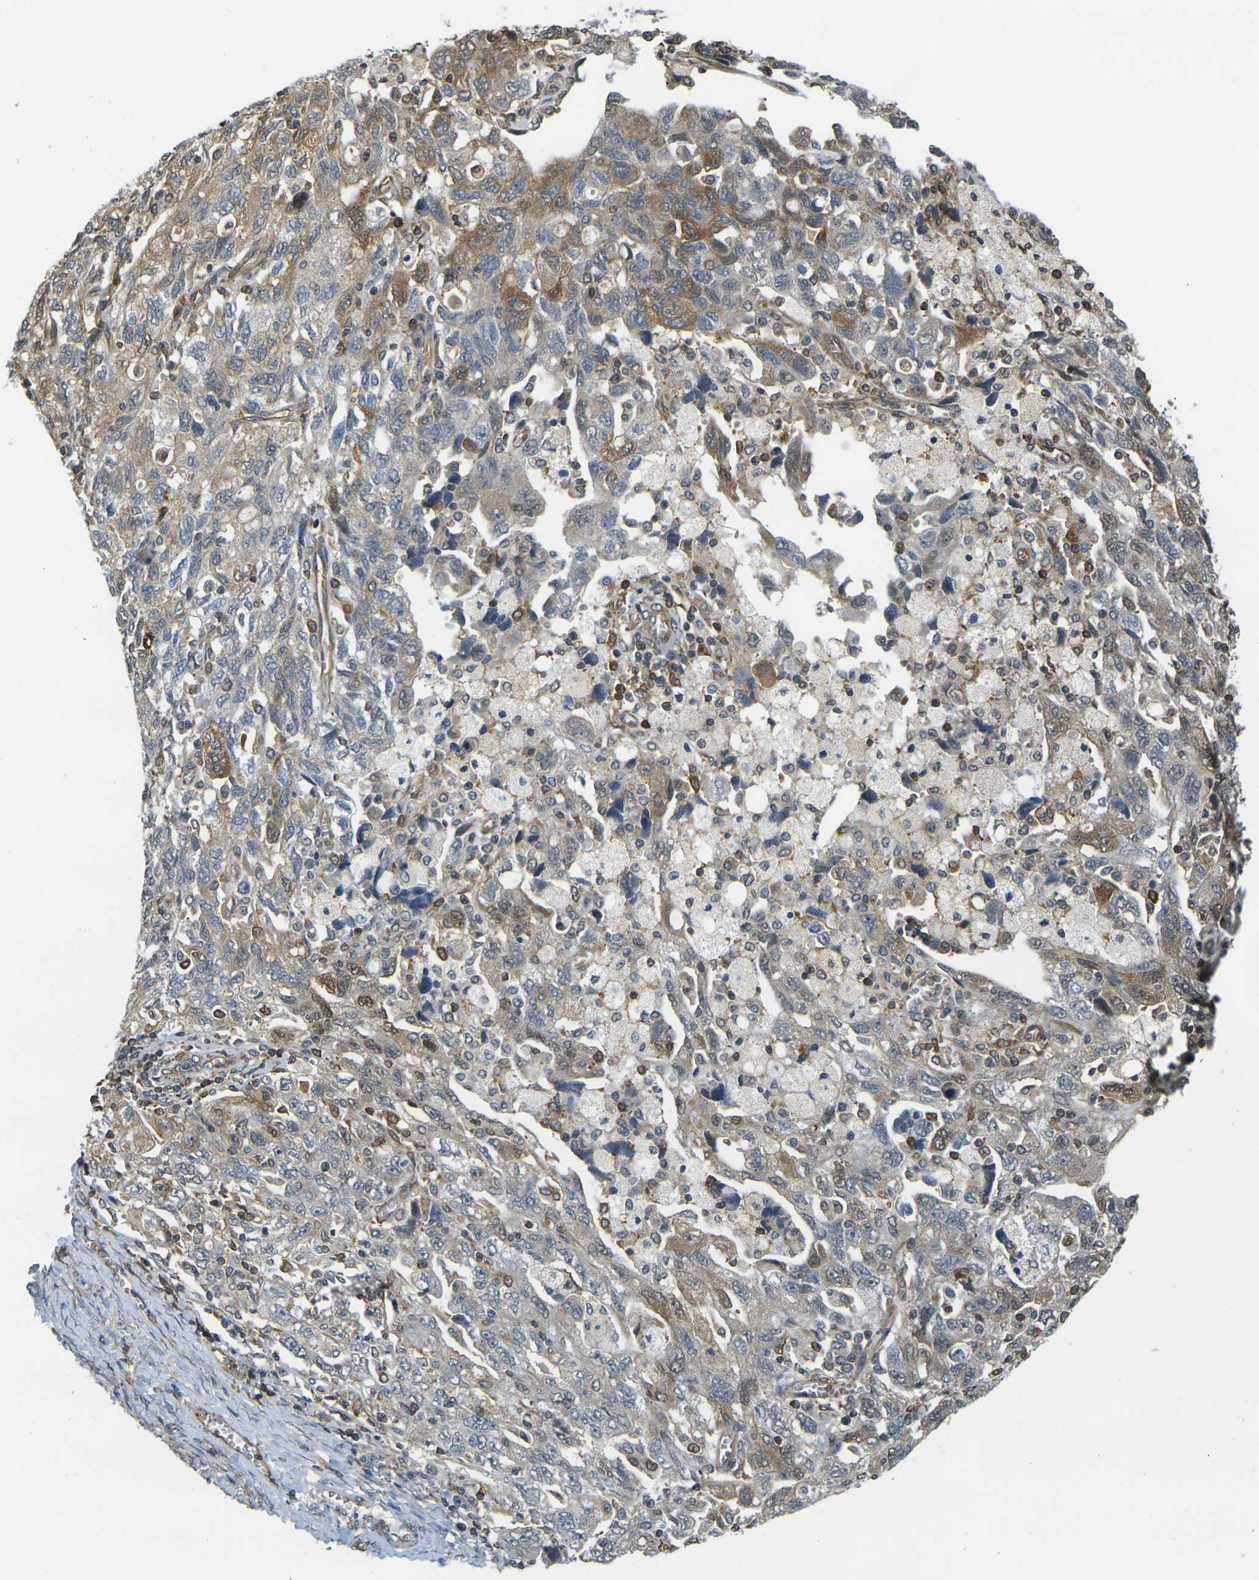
{"staining": {"intensity": "moderate", "quantity": "<25%", "location": "cytoplasmic/membranous"}, "tissue": "ovarian cancer", "cell_type": "Tumor cells", "image_type": "cancer", "snomed": [{"axis": "morphology", "description": "Carcinoma, NOS"}, {"axis": "morphology", "description": "Cystadenocarcinoma, serous, NOS"}, {"axis": "topography", "description": "Ovary"}], "caption": "This photomicrograph displays IHC staining of human serous cystadenocarcinoma (ovarian), with low moderate cytoplasmic/membranous staining in about <25% of tumor cells.", "gene": "CAST", "patient": {"sex": "female", "age": 69}}